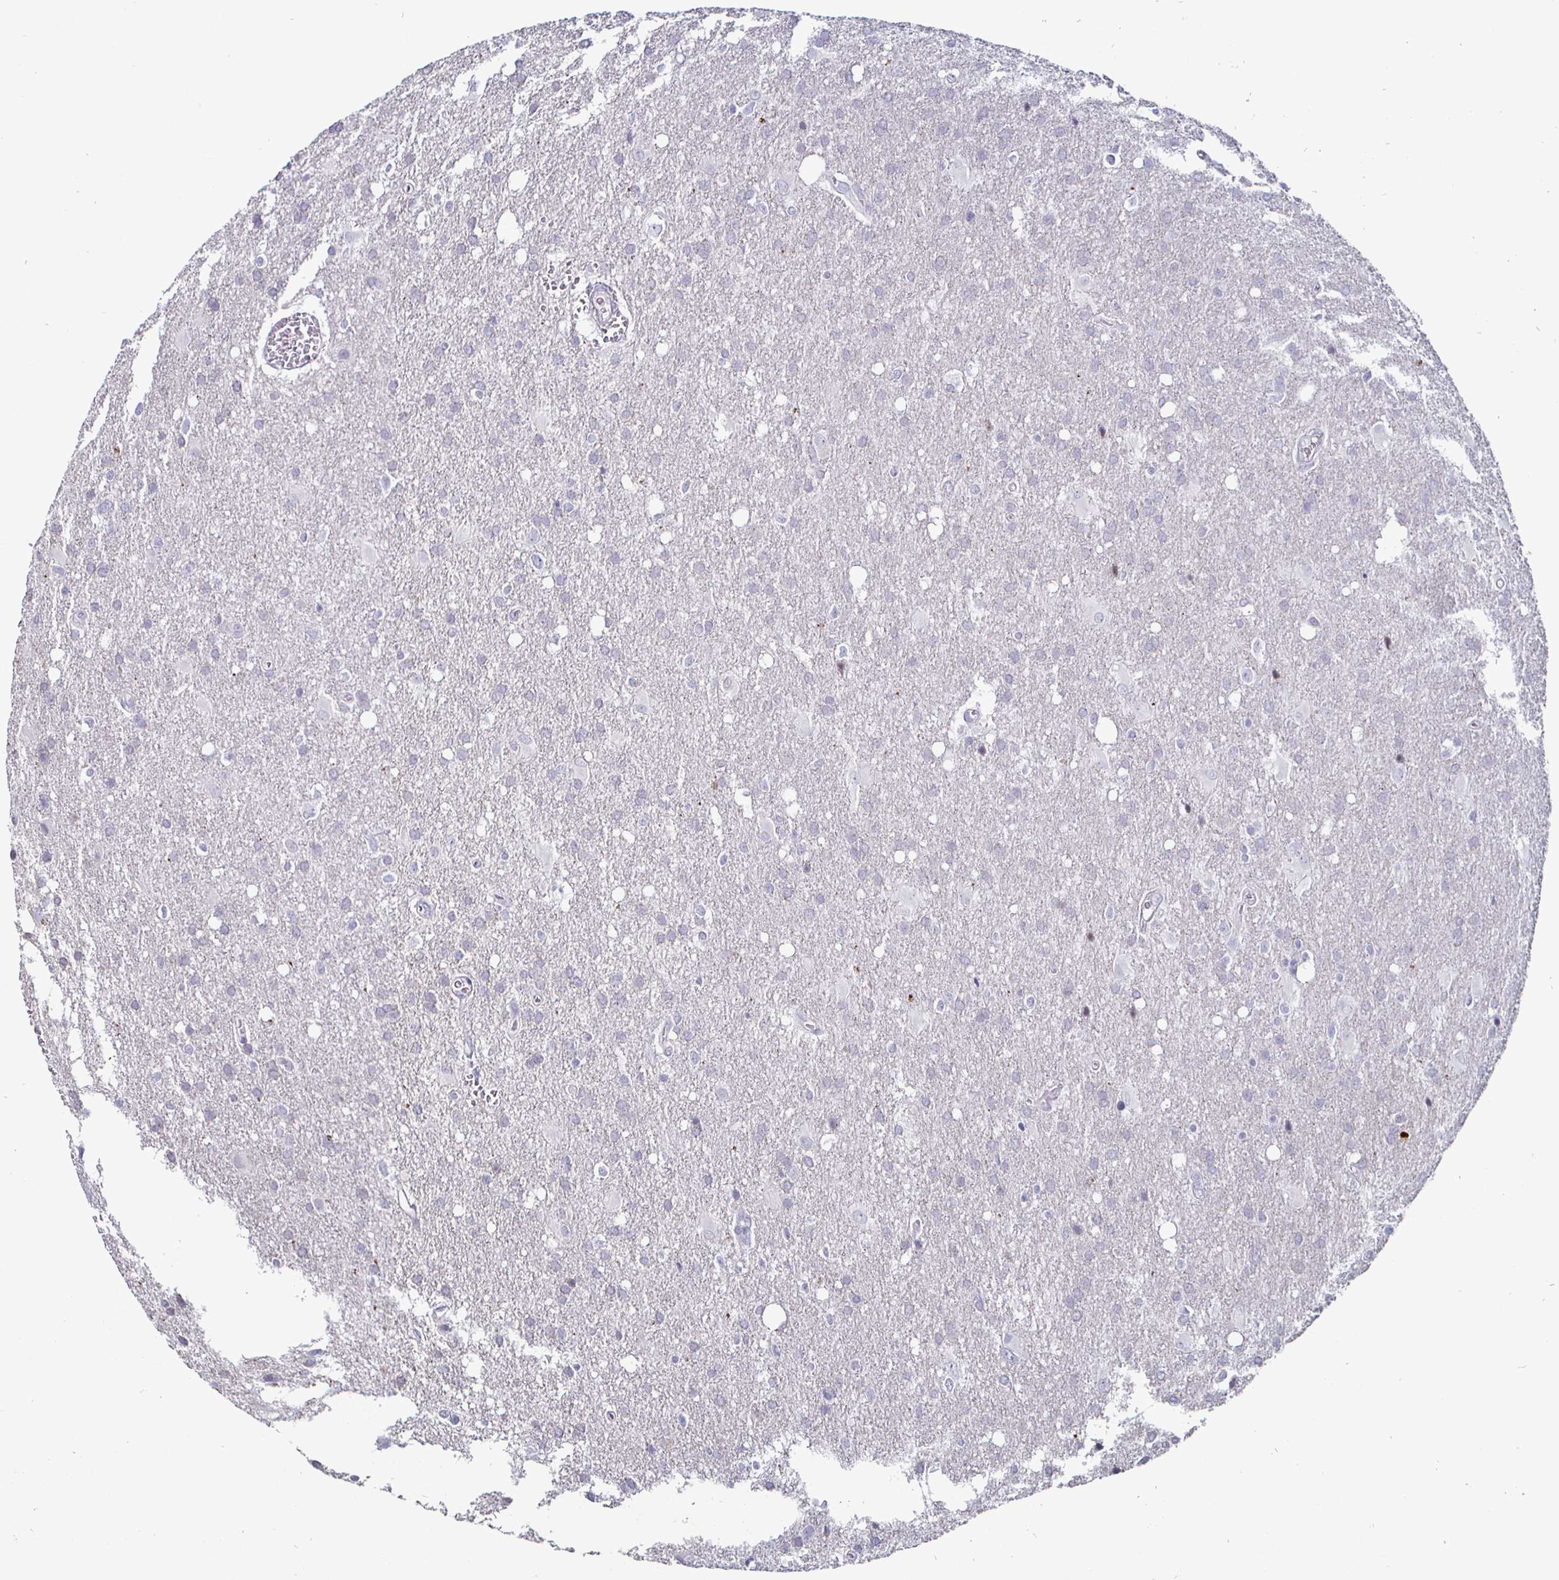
{"staining": {"intensity": "negative", "quantity": "none", "location": "none"}, "tissue": "glioma", "cell_type": "Tumor cells", "image_type": "cancer", "snomed": [{"axis": "morphology", "description": "Glioma, malignant, Low grade"}, {"axis": "topography", "description": "Brain"}], "caption": "This image is of low-grade glioma (malignant) stained with immunohistochemistry (IHC) to label a protein in brown with the nuclei are counter-stained blue. There is no positivity in tumor cells.", "gene": "DMRTB1", "patient": {"sex": "male", "age": 66}}